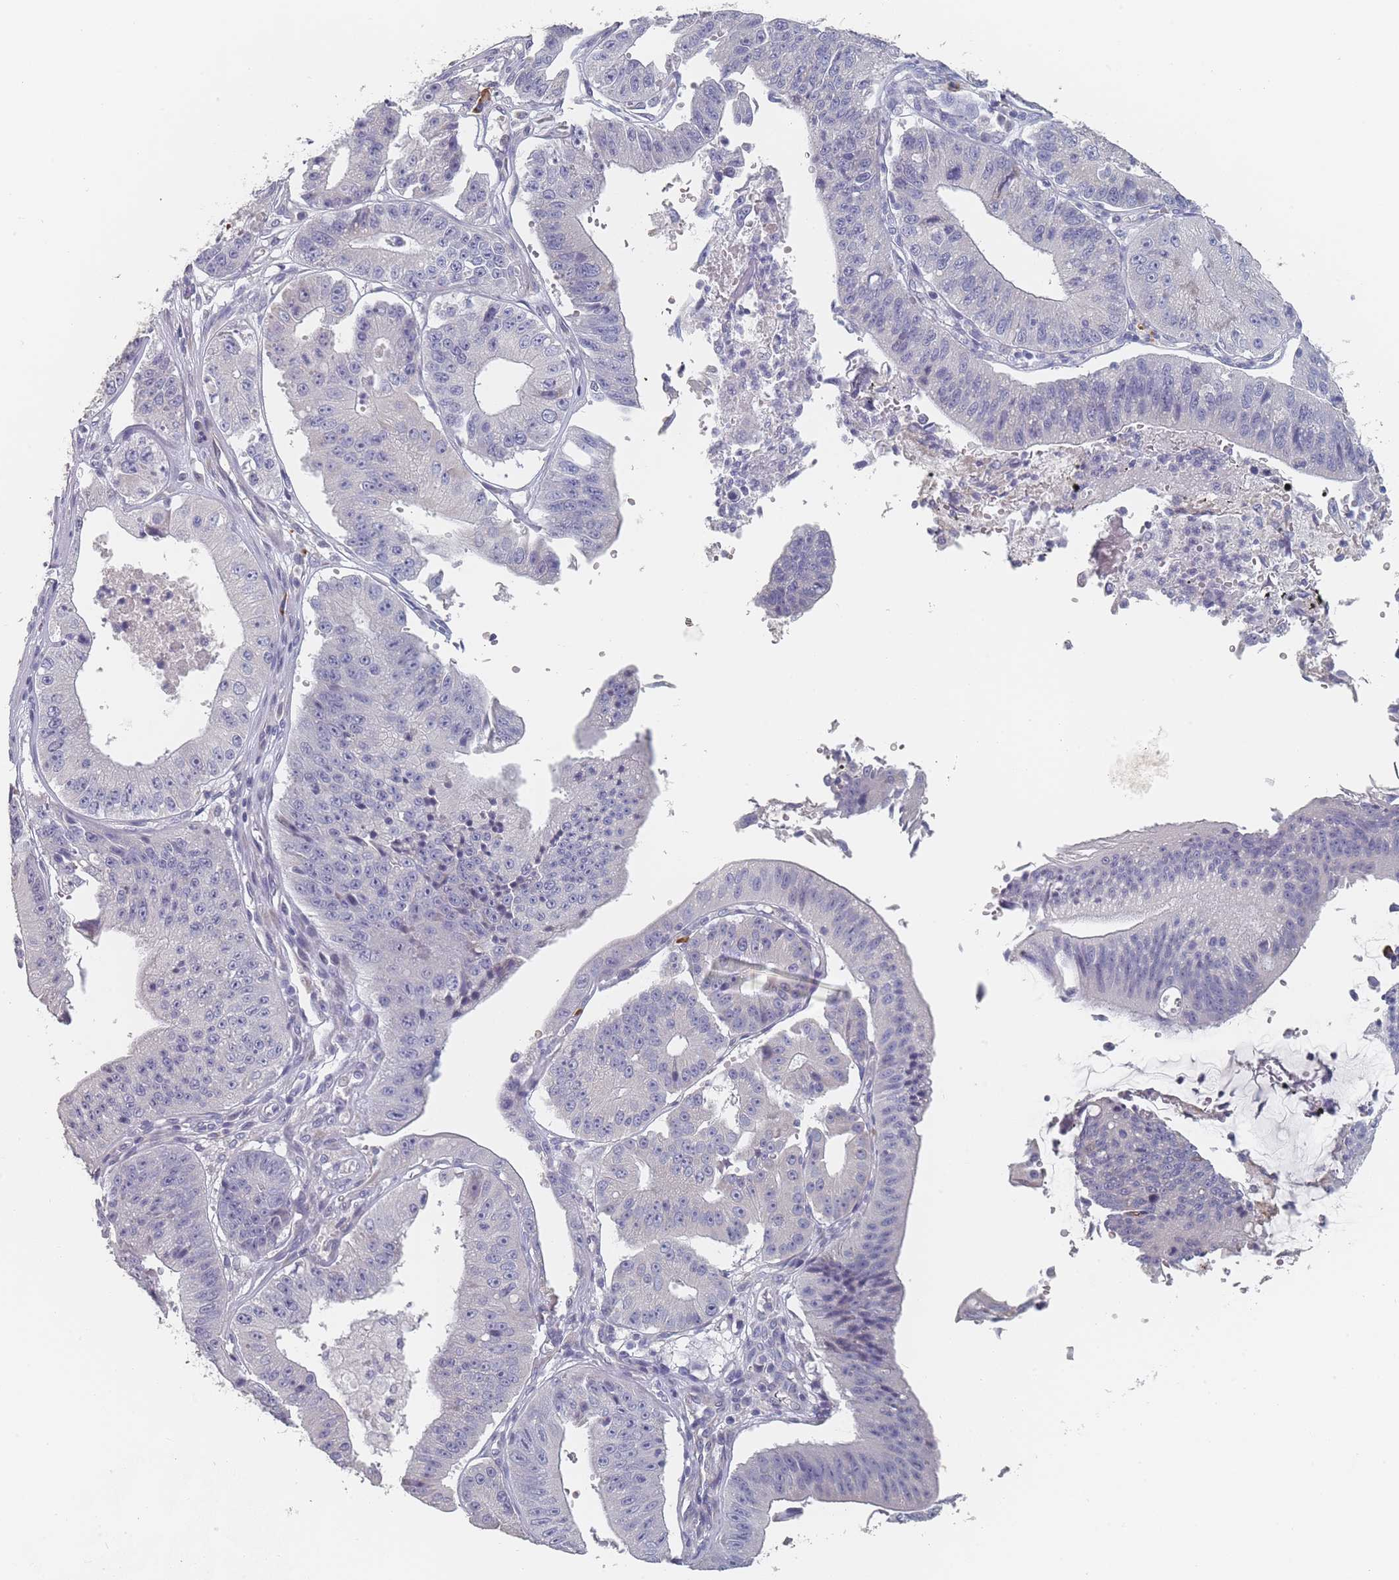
{"staining": {"intensity": "negative", "quantity": "none", "location": "none"}, "tissue": "stomach cancer", "cell_type": "Tumor cells", "image_type": "cancer", "snomed": [{"axis": "morphology", "description": "Adenocarcinoma, NOS"}, {"axis": "topography", "description": "Stomach"}], "caption": "IHC histopathology image of human stomach adenocarcinoma stained for a protein (brown), which reveals no positivity in tumor cells.", "gene": "SLC35E4", "patient": {"sex": "male", "age": 59}}